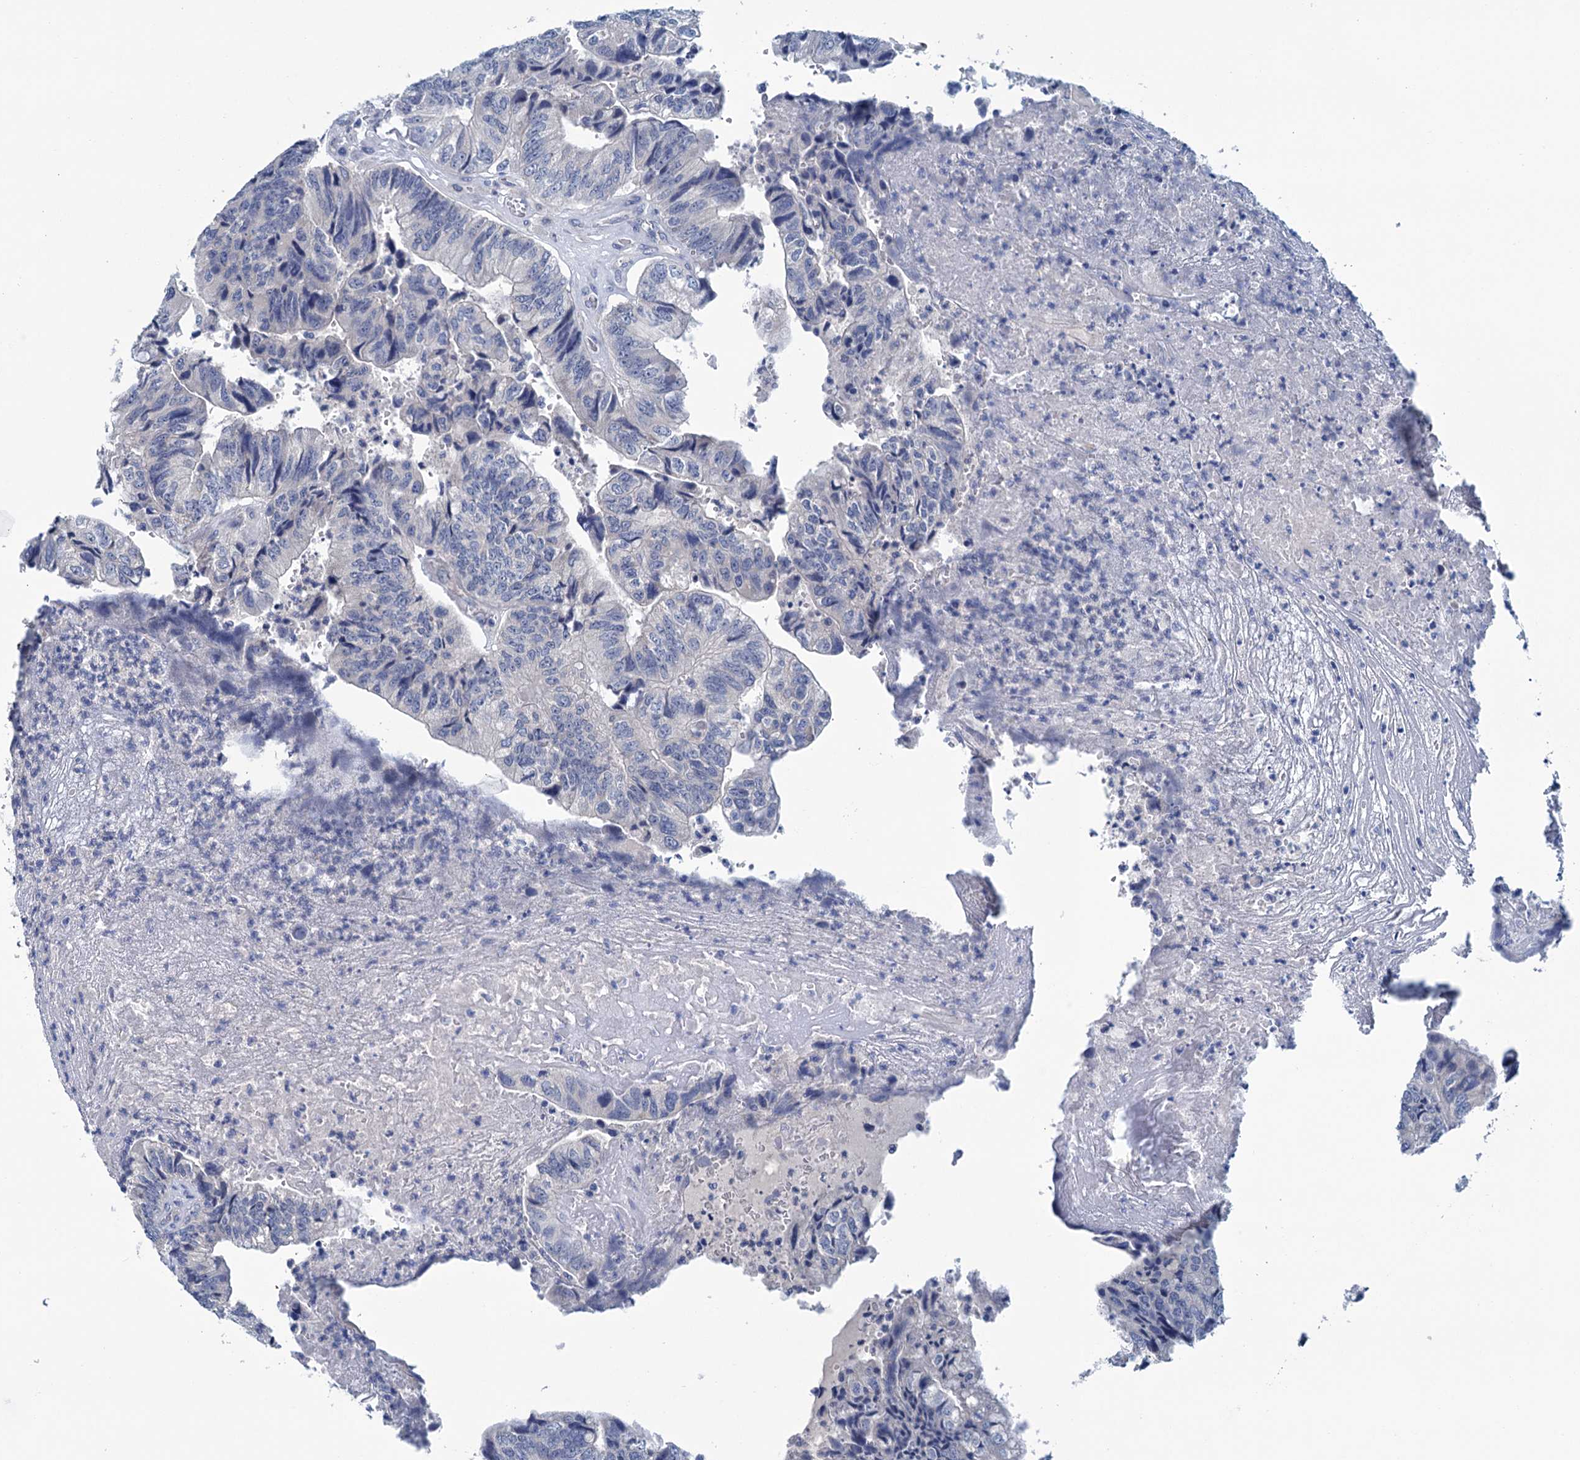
{"staining": {"intensity": "negative", "quantity": "none", "location": "none"}, "tissue": "colorectal cancer", "cell_type": "Tumor cells", "image_type": "cancer", "snomed": [{"axis": "morphology", "description": "Adenocarcinoma, NOS"}, {"axis": "topography", "description": "Colon"}], "caption": "Immunohistochemical staining of human colorectal cancer demonstrates no significant positivity in tumor cells.", "gene": "MYOZ3", "patient": {"sex": "female", "age": 67}}